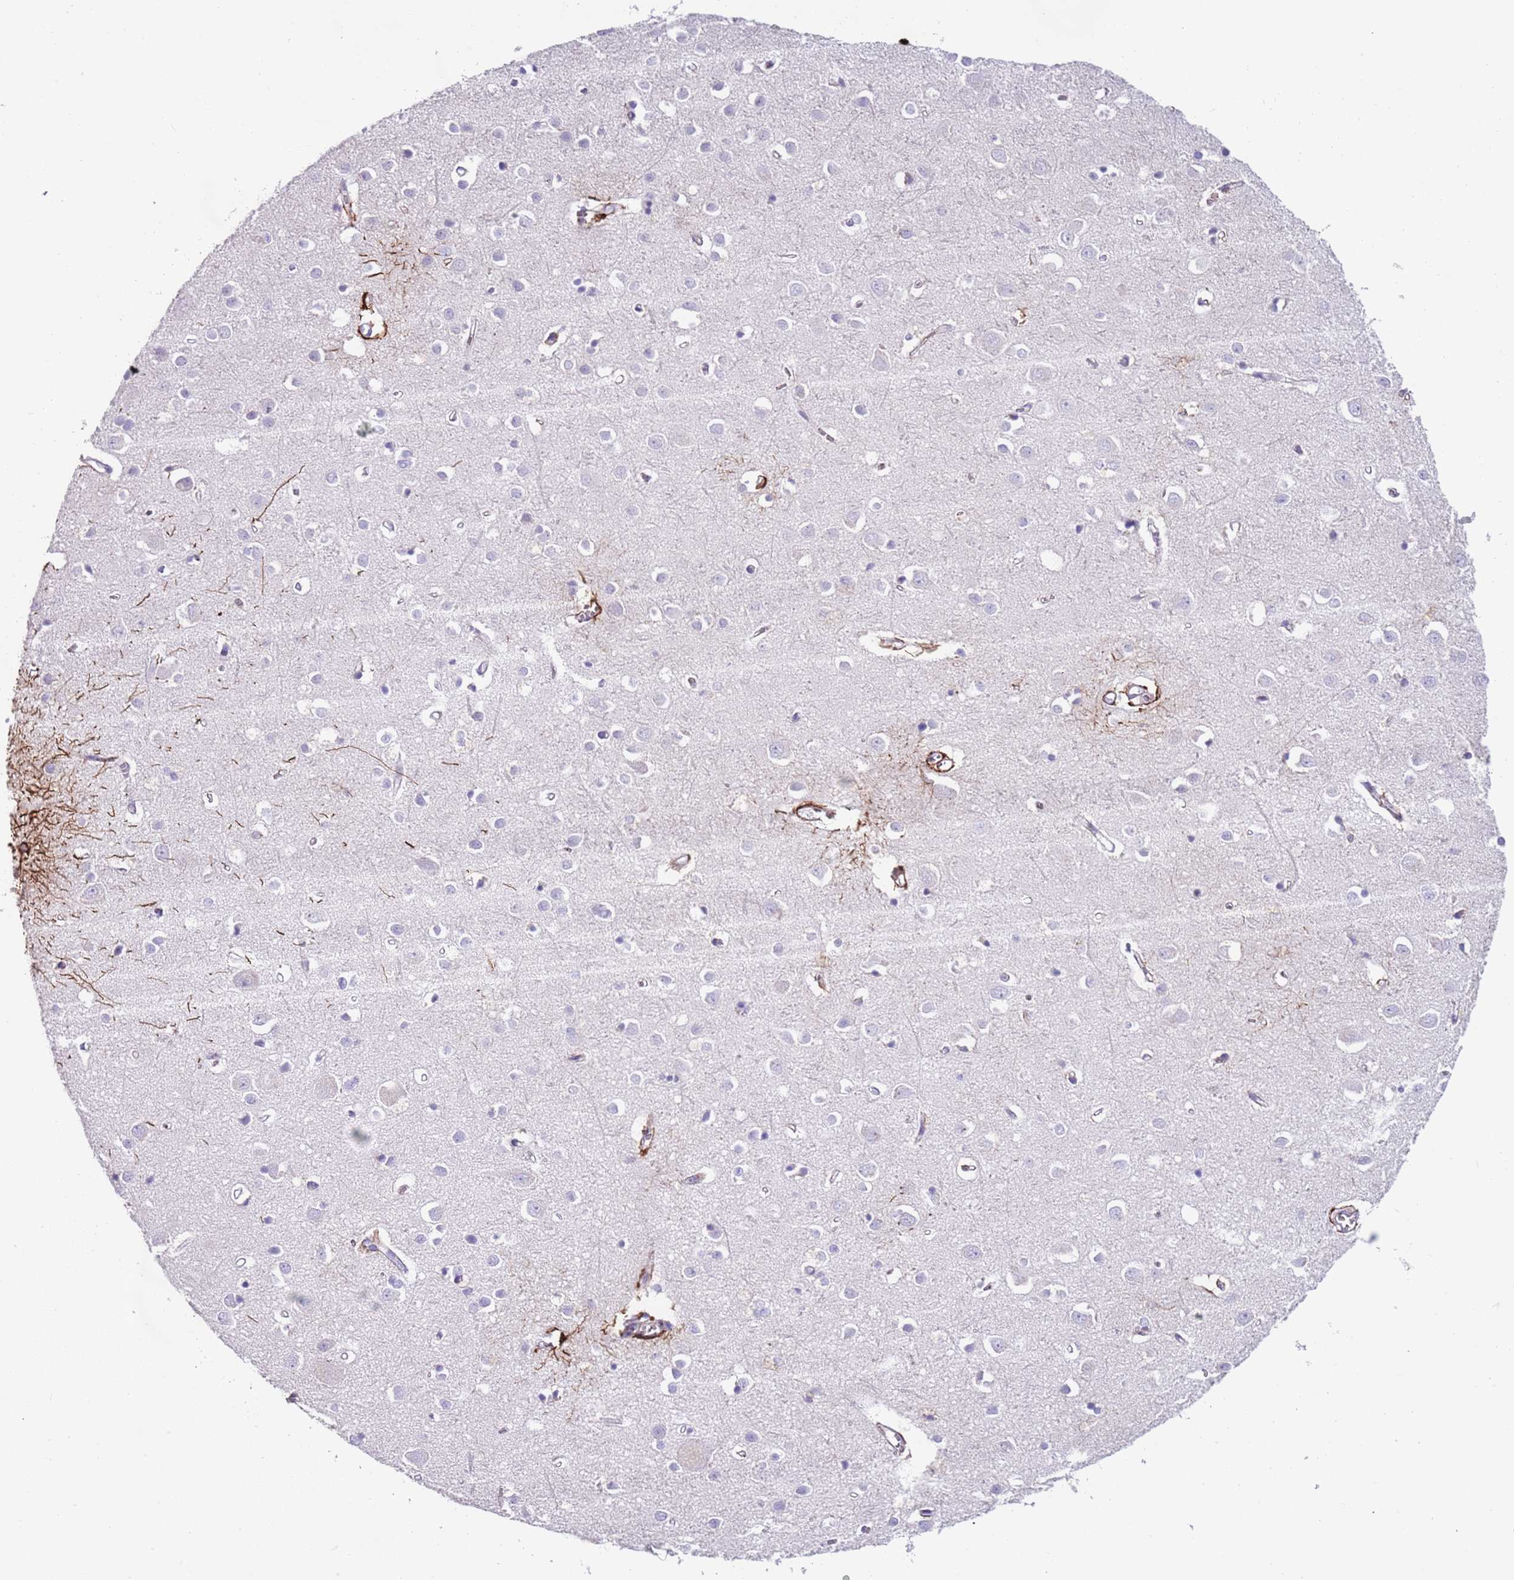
{"staining": {"intensity": "strong", "quantity": "<25%", "location": "cytoplasmic/membranous"}, "tissue": "cerebral cortex", "cell_type": "Endothelial cells", "image_type": "normal", "snomed": [{"axis": "morphology", "description": "Normal tissue, NOS"}, {"axis": "topography", "description": "Cerebral cortex"}], "caption": "Benign cerebral cortex displays strong cytoplasmic/membranous positivity in approximately <25% of endothelial cells Ihc stains the protein of interest in brown and the nuclei are stained blue..", "gene": "LRRN3", "patient": {"sex": "female", "age": 64}}